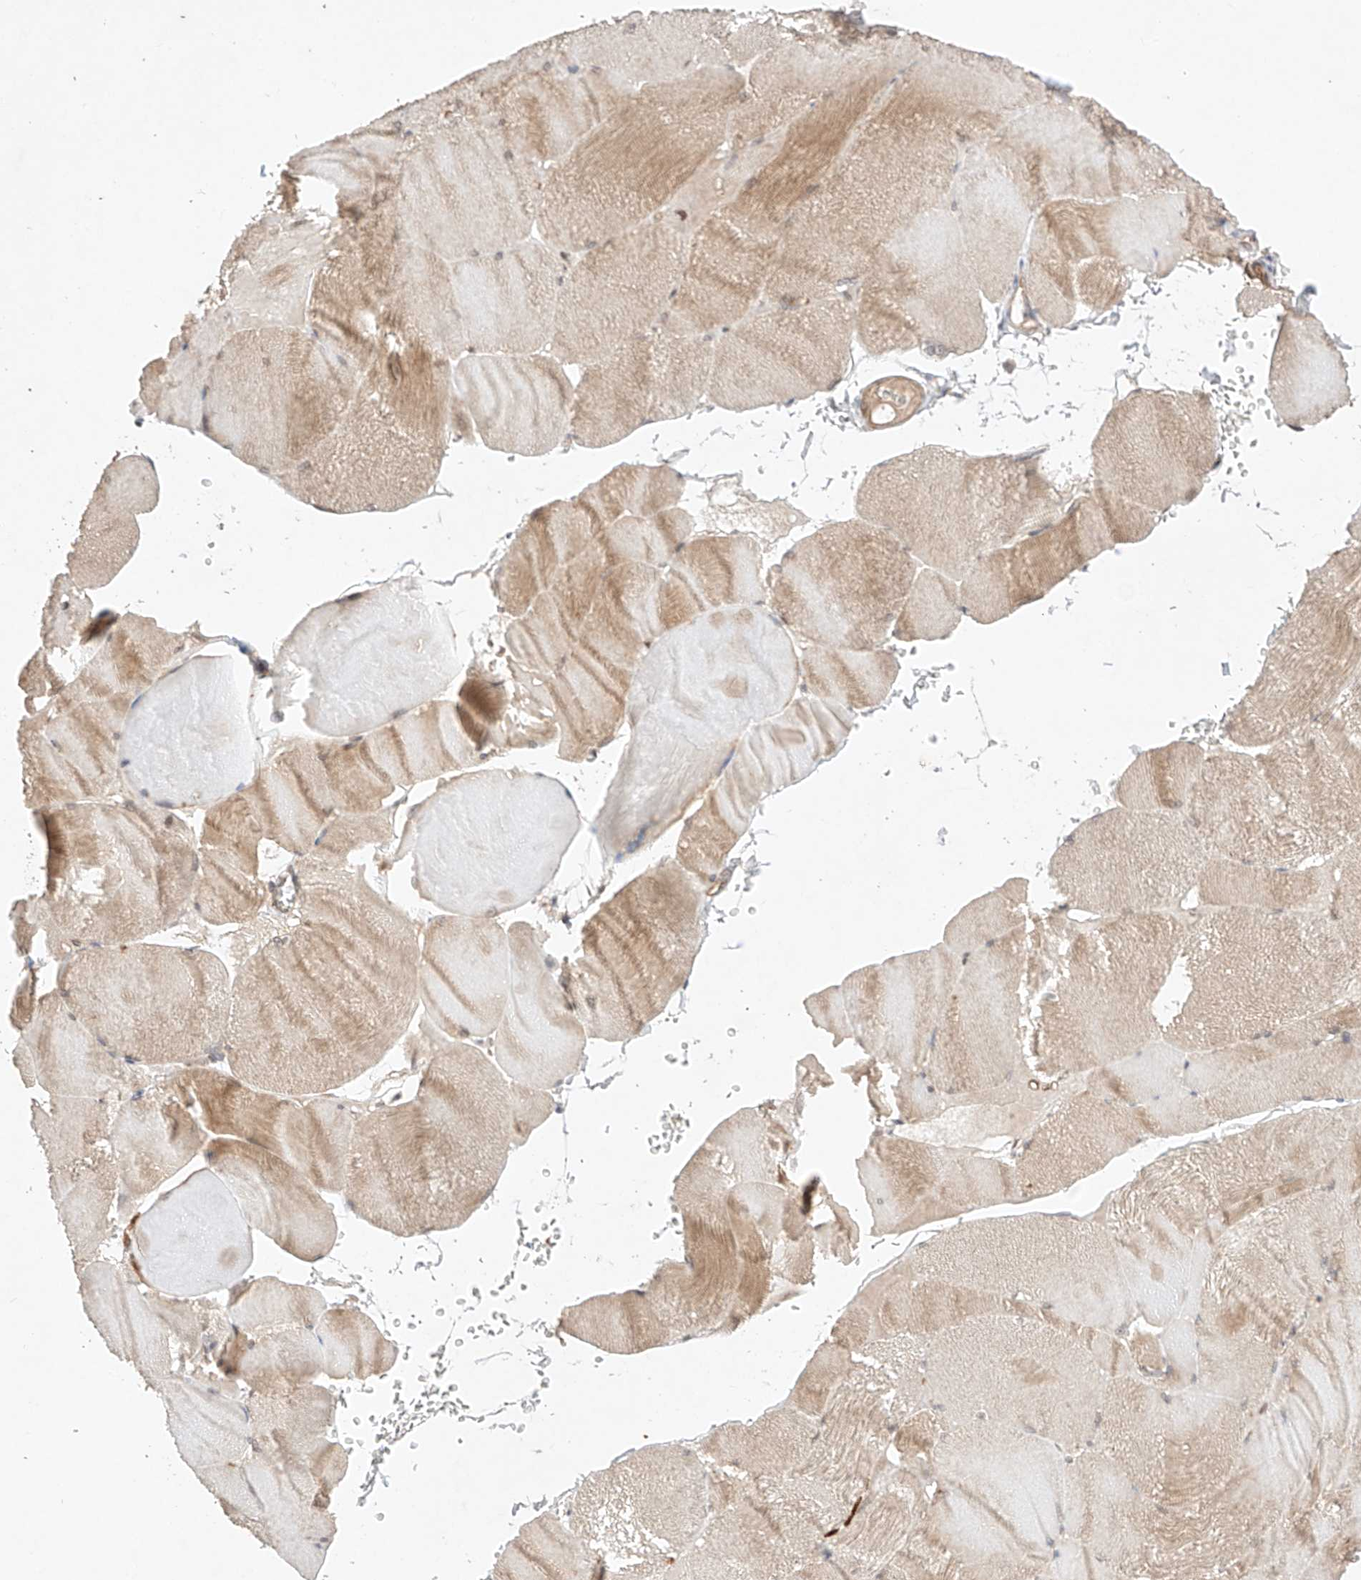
{"staining": {"intensity": "moderate", "quantity": "25%-75%", "location": "cytoplasmic/membranous"}, "tissue": "skeletal muscle", "cell_type": "Myocytes", "image_type": "normal", "snomed": [{"axis": "morphology", "description": "Normal tissue, NOS"}, {"axis": "morphology", "description": "Basal cell carcinoma"}, {"axis": "topography", "description": "Skeletal muscle"}], "caption": "Immunohistochemistry micrograph of benign skeletal muscle stained for a protein (brown), which demonstrates medium levels of moderate cytoplasmic/membranous staining in approximately 25%-75% of myocytes.", "gene": "ZNF124", "patient": {"sex": "female", "age": 64}}